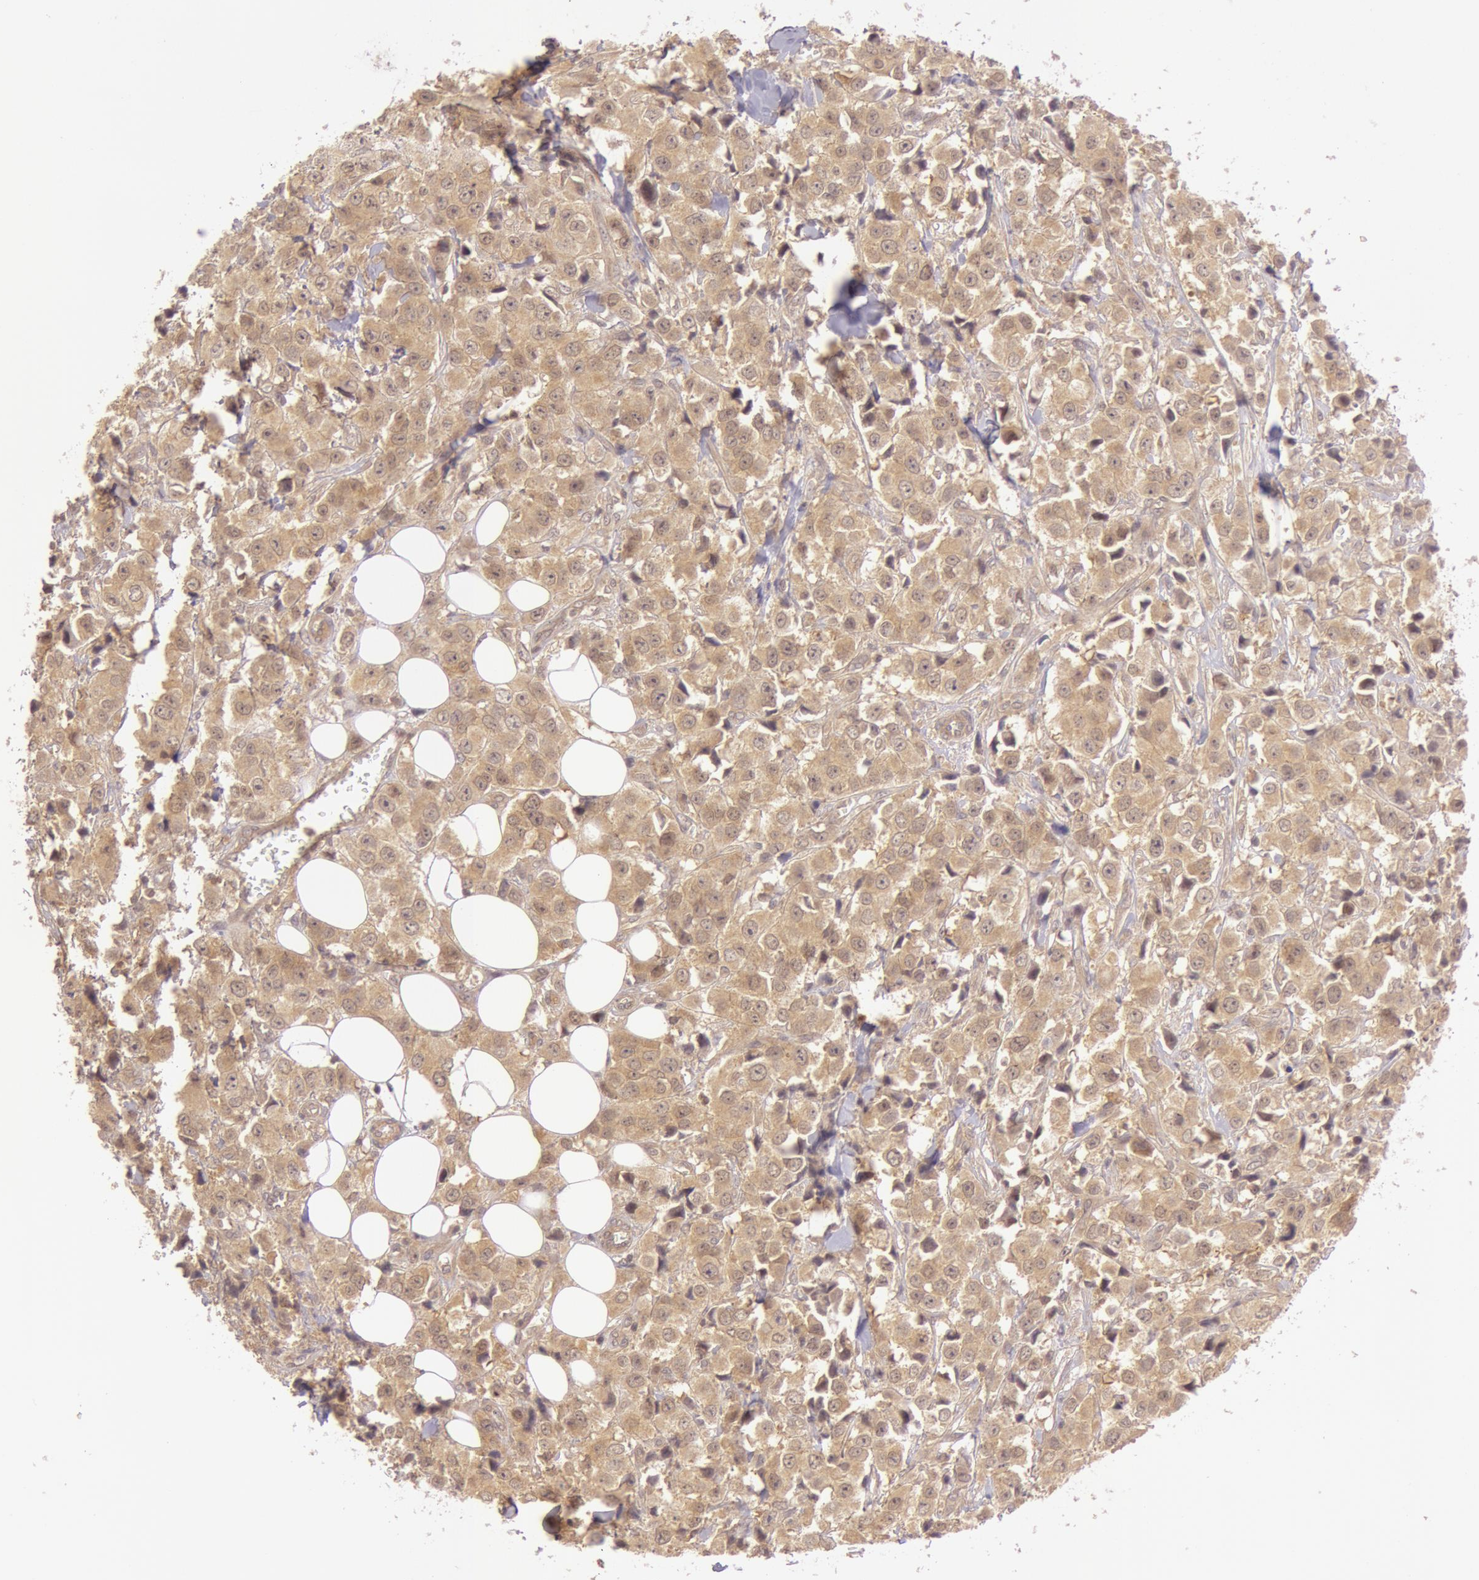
{"staining": {"intensity": "moderate", "quantity": ">75%", "location": "cytoplasmic/membranous"}, "tissue": "breast cancer", "cell_type": "Tumor cells", "image_type": "cancer", "snomed": [{"axis": "morphology", "description": "Duct carcinoma"}, {"axis": "topography", "description": "Breast"}], "caption": "An image of human breast cancer stained for a protein shows moderate cytoplasmic/membranous brown staining in tumor cells.", "gene": "ATG2B", "patient": {"sex": "female", "age": 58}}